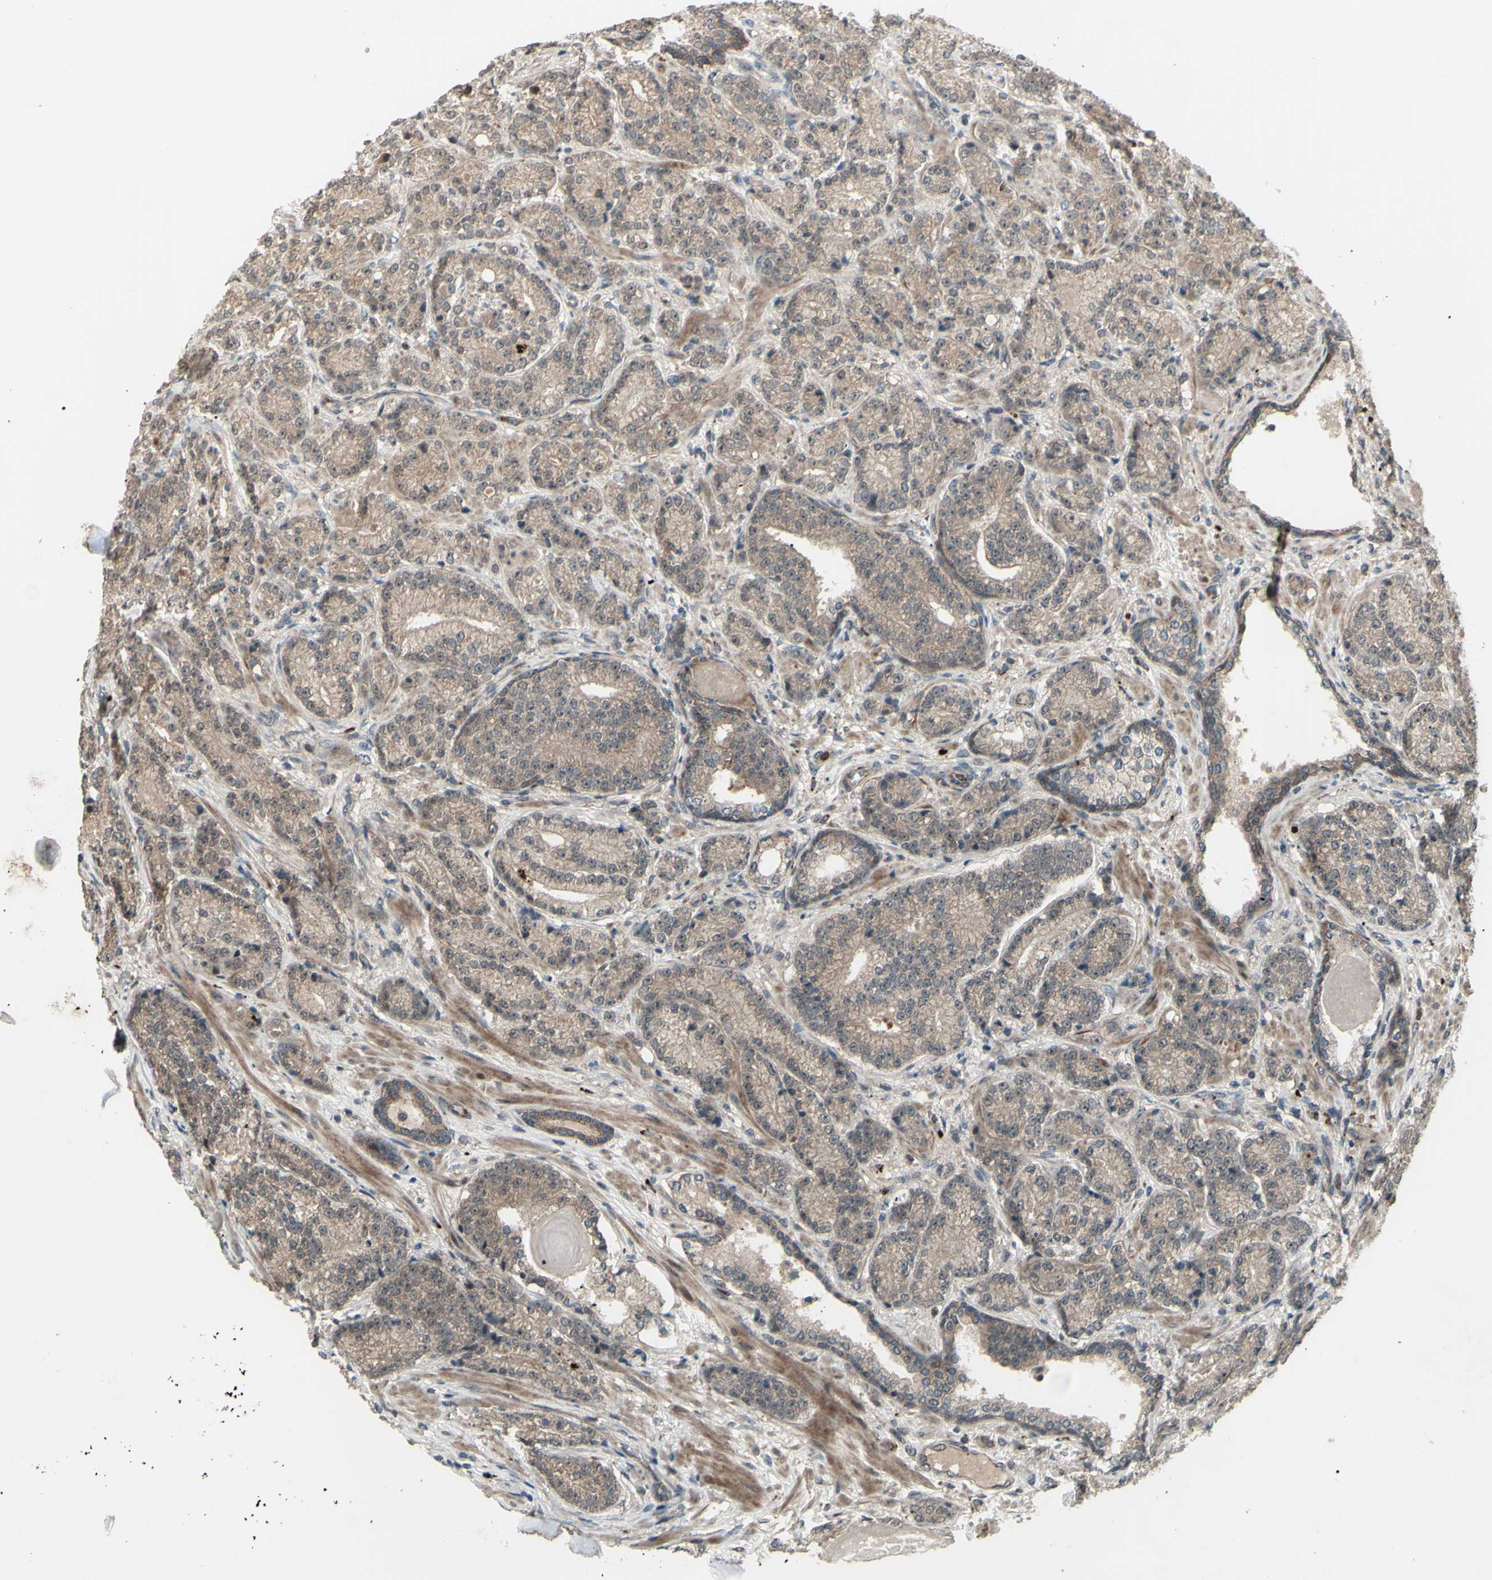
{"staining": {"intensity": "moderate", "quantity": ">75%", "location": "cytoplasmic/membranous"}, "tissue": "prostate cancer", "cell_type": "Tumor cells", "image_type": "cancer", "snomed": [{"axis": "morphology", "description": "Adenocarcinoma, High grade"}, {"axis": "topography", "description": "Prostate"}], "caption": "Immunohistochemical staining of human prostate cancer reveals moderate cytoplasmic/membranous protein positivity in approximately >75% of tumor cells. (DAB IHC, brown staining for protein, blue staining for nuclei).", "gene": "MLF2", "patient": {"sex": "male", "age": 61}}